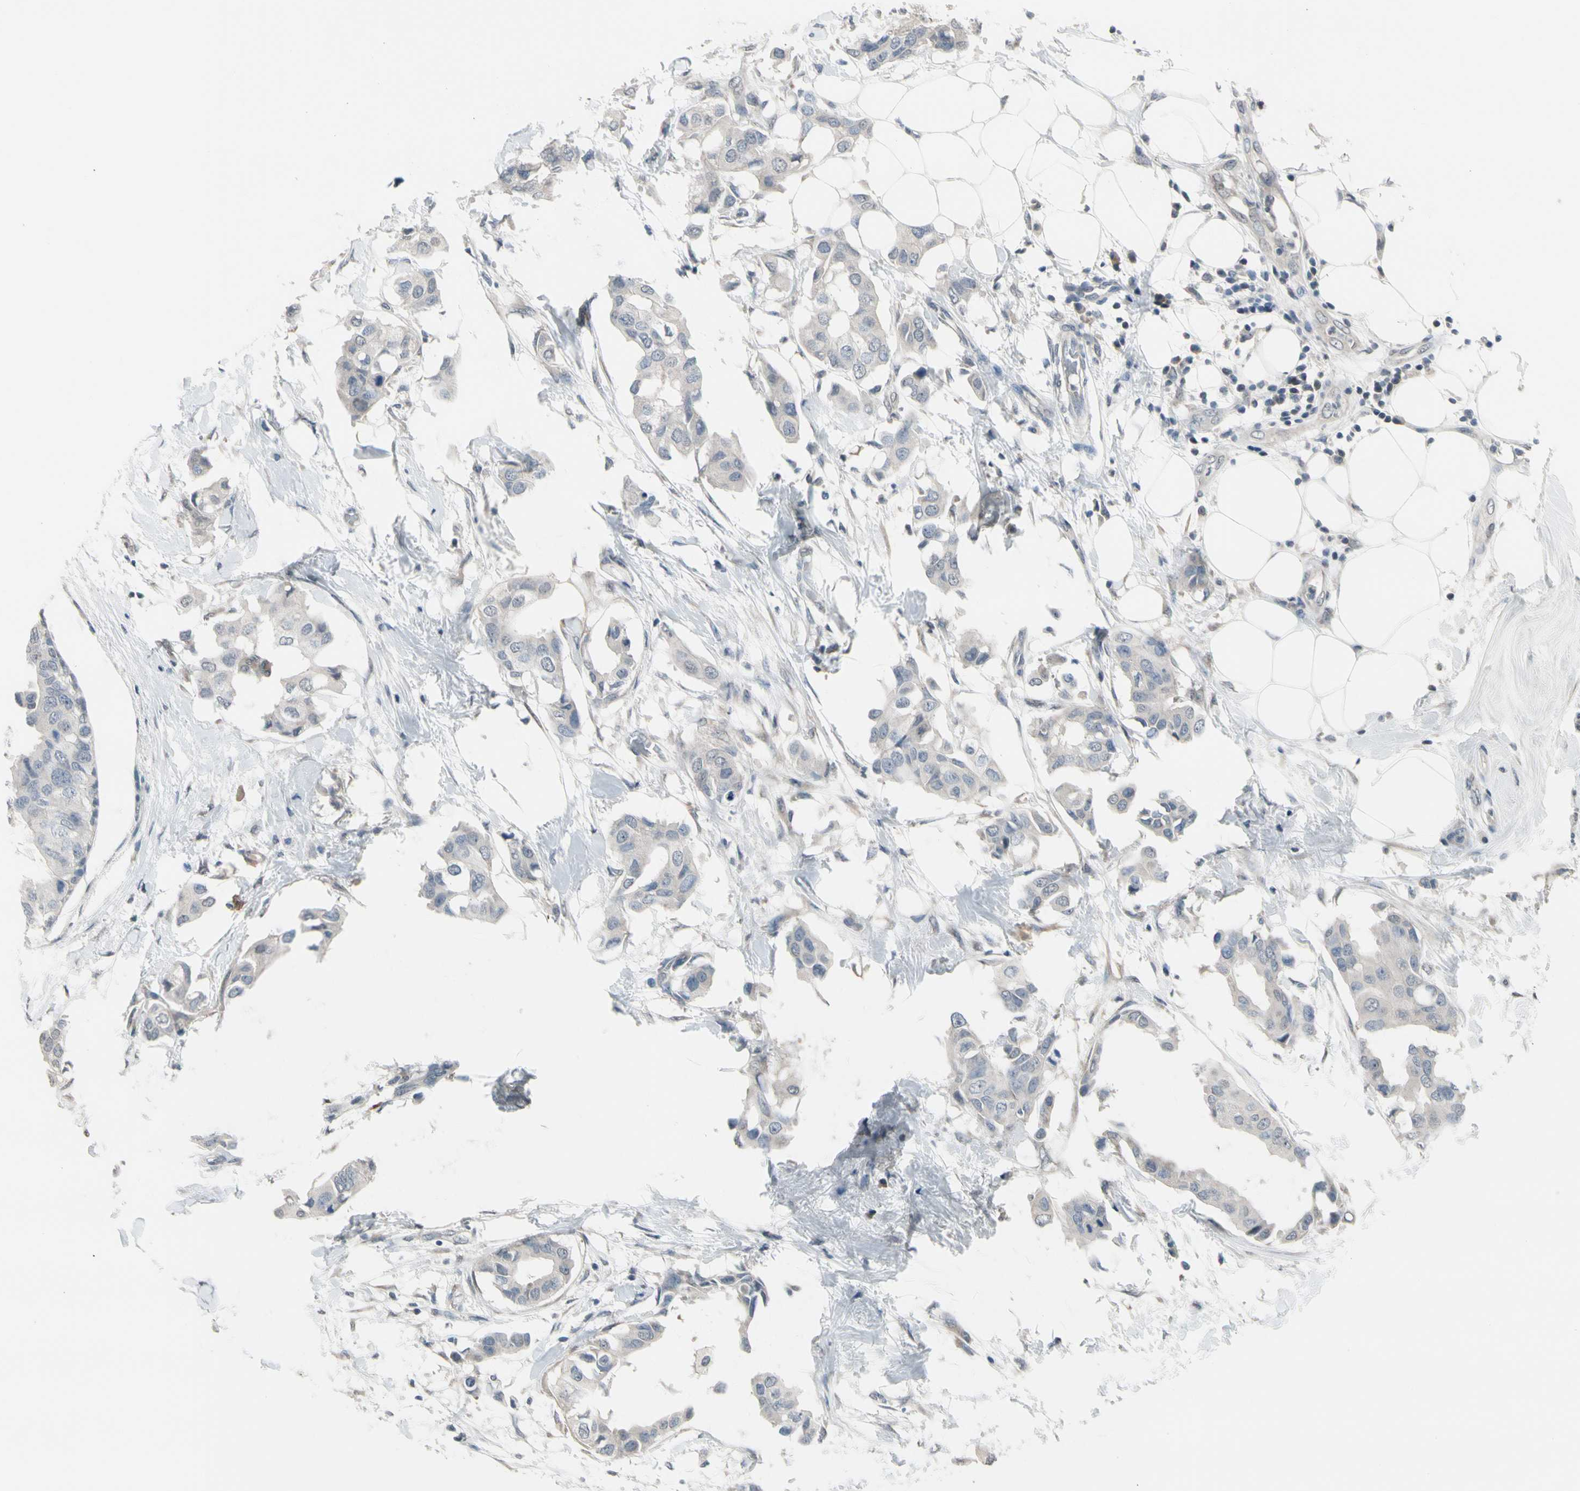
{"staining": {"intensity": "weak", "quantity": "25%-75%", "location": "cytoplasmic/membranous"}, "tissue": "breast cancer", "cell_type": "Tumor cells", "image_type": "cancer", "snomed": [{"axis": "morphology", "description": "Duct carcinoma"}, {"axis": "topography", "description": "Breast"}], "caption": "Breast cancer stained with IHC demonstrates weak cytoplasmic/membranous positivity in approximately 25%-75% of tumor cells.", "gene": "SV2A", "patient": {"sex": "female", "age": 40}}